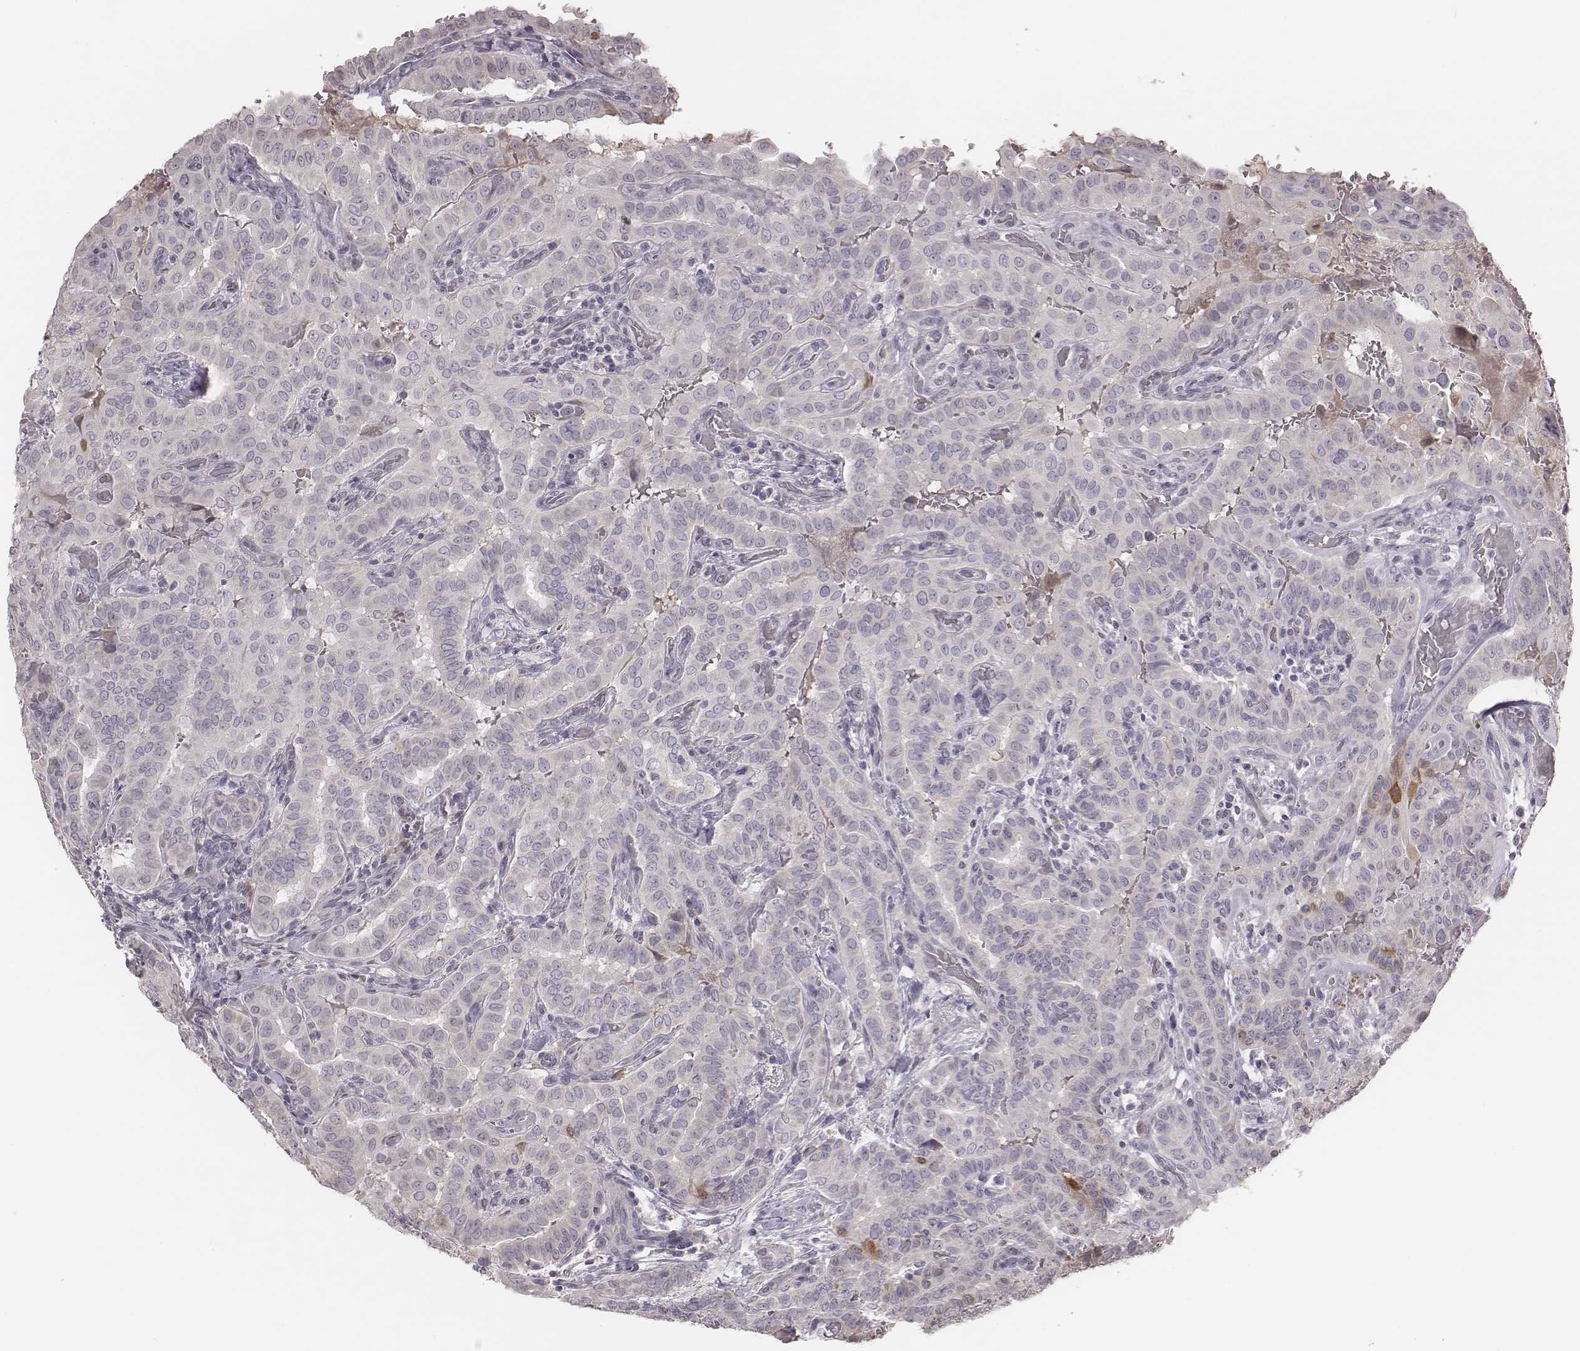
{"staining": {"intensity": "negative", "quantity": "none", "location": "none"}, "tissue": "thyroid cancer", "cell_type": "Tumor cells", "image_type": "cancer", "snomed": [{"axis": "morphology", "description": "Papillary adenocarcinoma, NOS"}, {"axis": "morphology", "description": "Papillary adenoma metastatic"}, {"axis": "topography", "description": "Thyroid gland"}], "caption": "Image shows no significant protein expression in tumor cells of thyroid papillary adenoma metastatic. The staining is performed using DAB (3,3'-diaminobenzidine) brown chromogen with nuclei counter-stained in using hematoxylin.", "gene": "TLX3", "patient": {"sex": "female", "age": 50}}